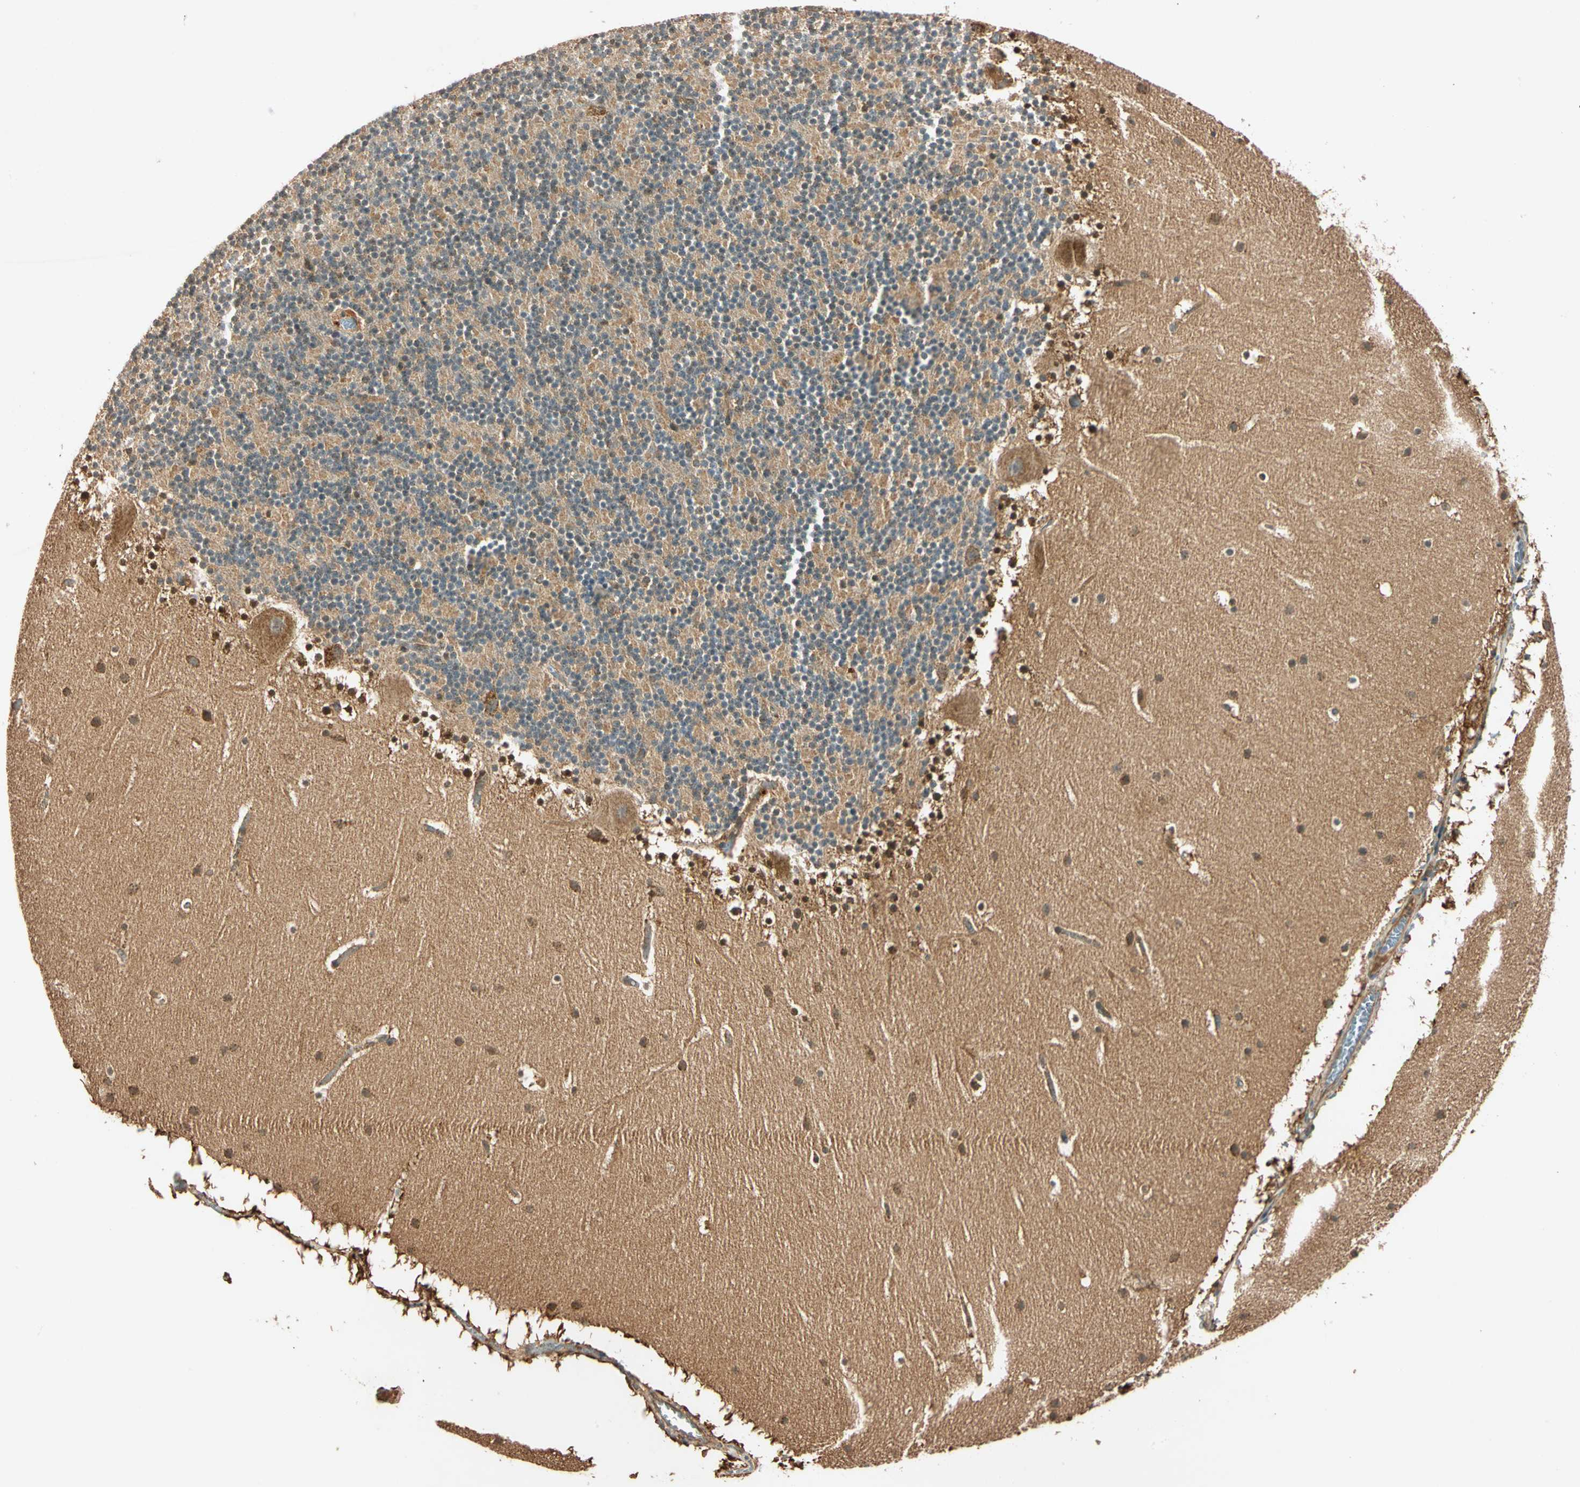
{"staining": {"intensity": "moderate", "quantity": "25%-75%", "location": "cytoplasmic/membranous"}, "tissue": "cerebellum", "cell_type": "Cells in granular layer", "image_type": "normal", "snomed": [{"axis": "morphology", "description": "Normal tissue, NOS"}, {"axis": "topography", "description": "Cerebellum"}], "caption": "DAB (3,3'-diaminobenzidine) immunohistochemical staining of normal human cerebellum reveals moderate cytoplasmic/membranous protein positivity in about 25%-75% of cells in granular layer.", "gene": "MAPK1", "patient": {"sex": "male", "age": 45}}